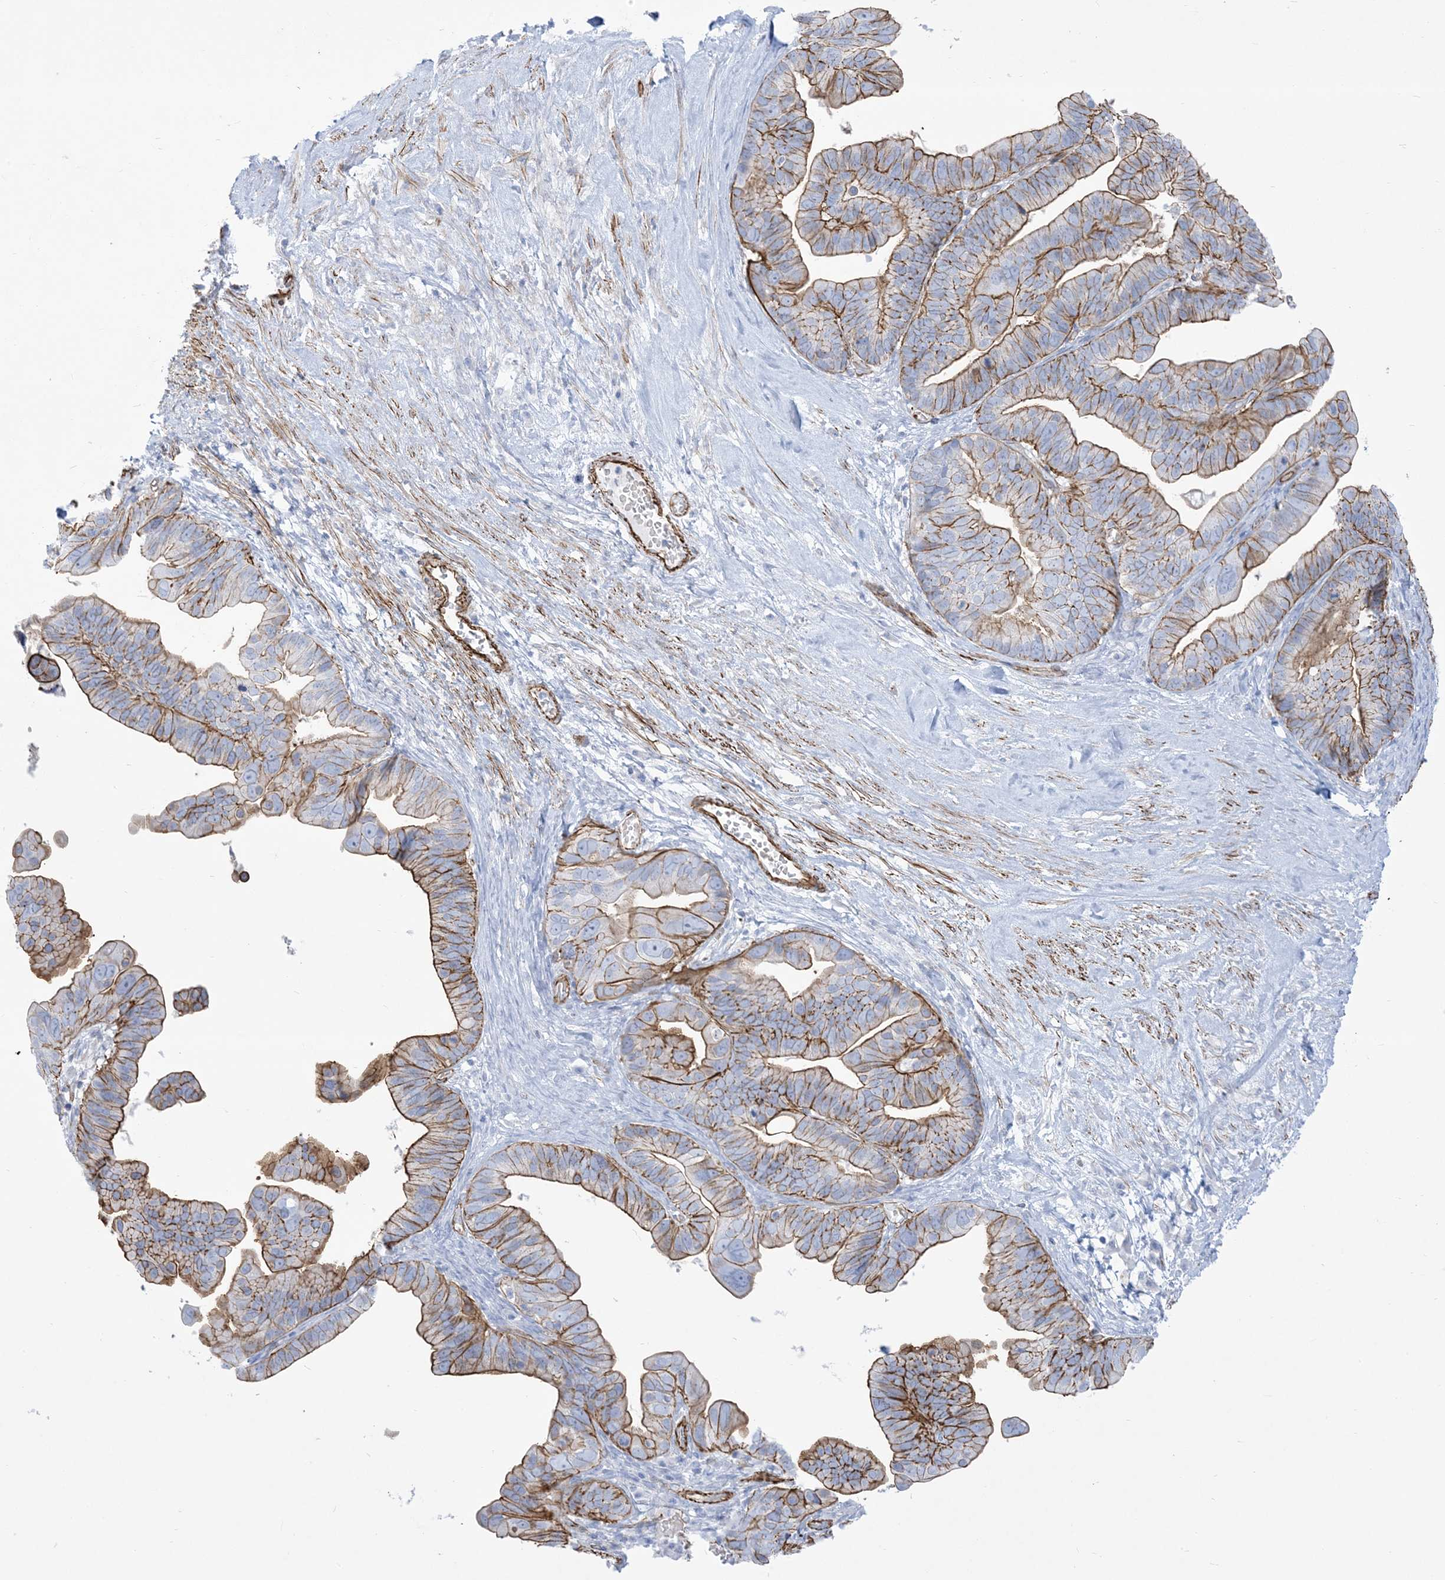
{"staining": {"intensity": "strong", "quantity": "25%-75%", "location": "cytoplasmic/membranous"}, "tissue": "ovarian cancer", "cell_type": "Tumor cells", "image_type": "cancer", "snomed": [{"axis": "morphology", "description": "Cystadenocarcinoma, serous, NOS"}, {"axis": "topography", "description": "Ovary"}], "caption": "IHC of human serous cystadenocarcinoma (ovarian) reveals high levels of strong cytoplasmic/membranous staining in about 25%-75% of tumor cells. (DAB IHC, brown staining for protein, blue staining for nuclei).", "gene": "B3GNT7", "patient": {"sex": "female", "age": 56}}